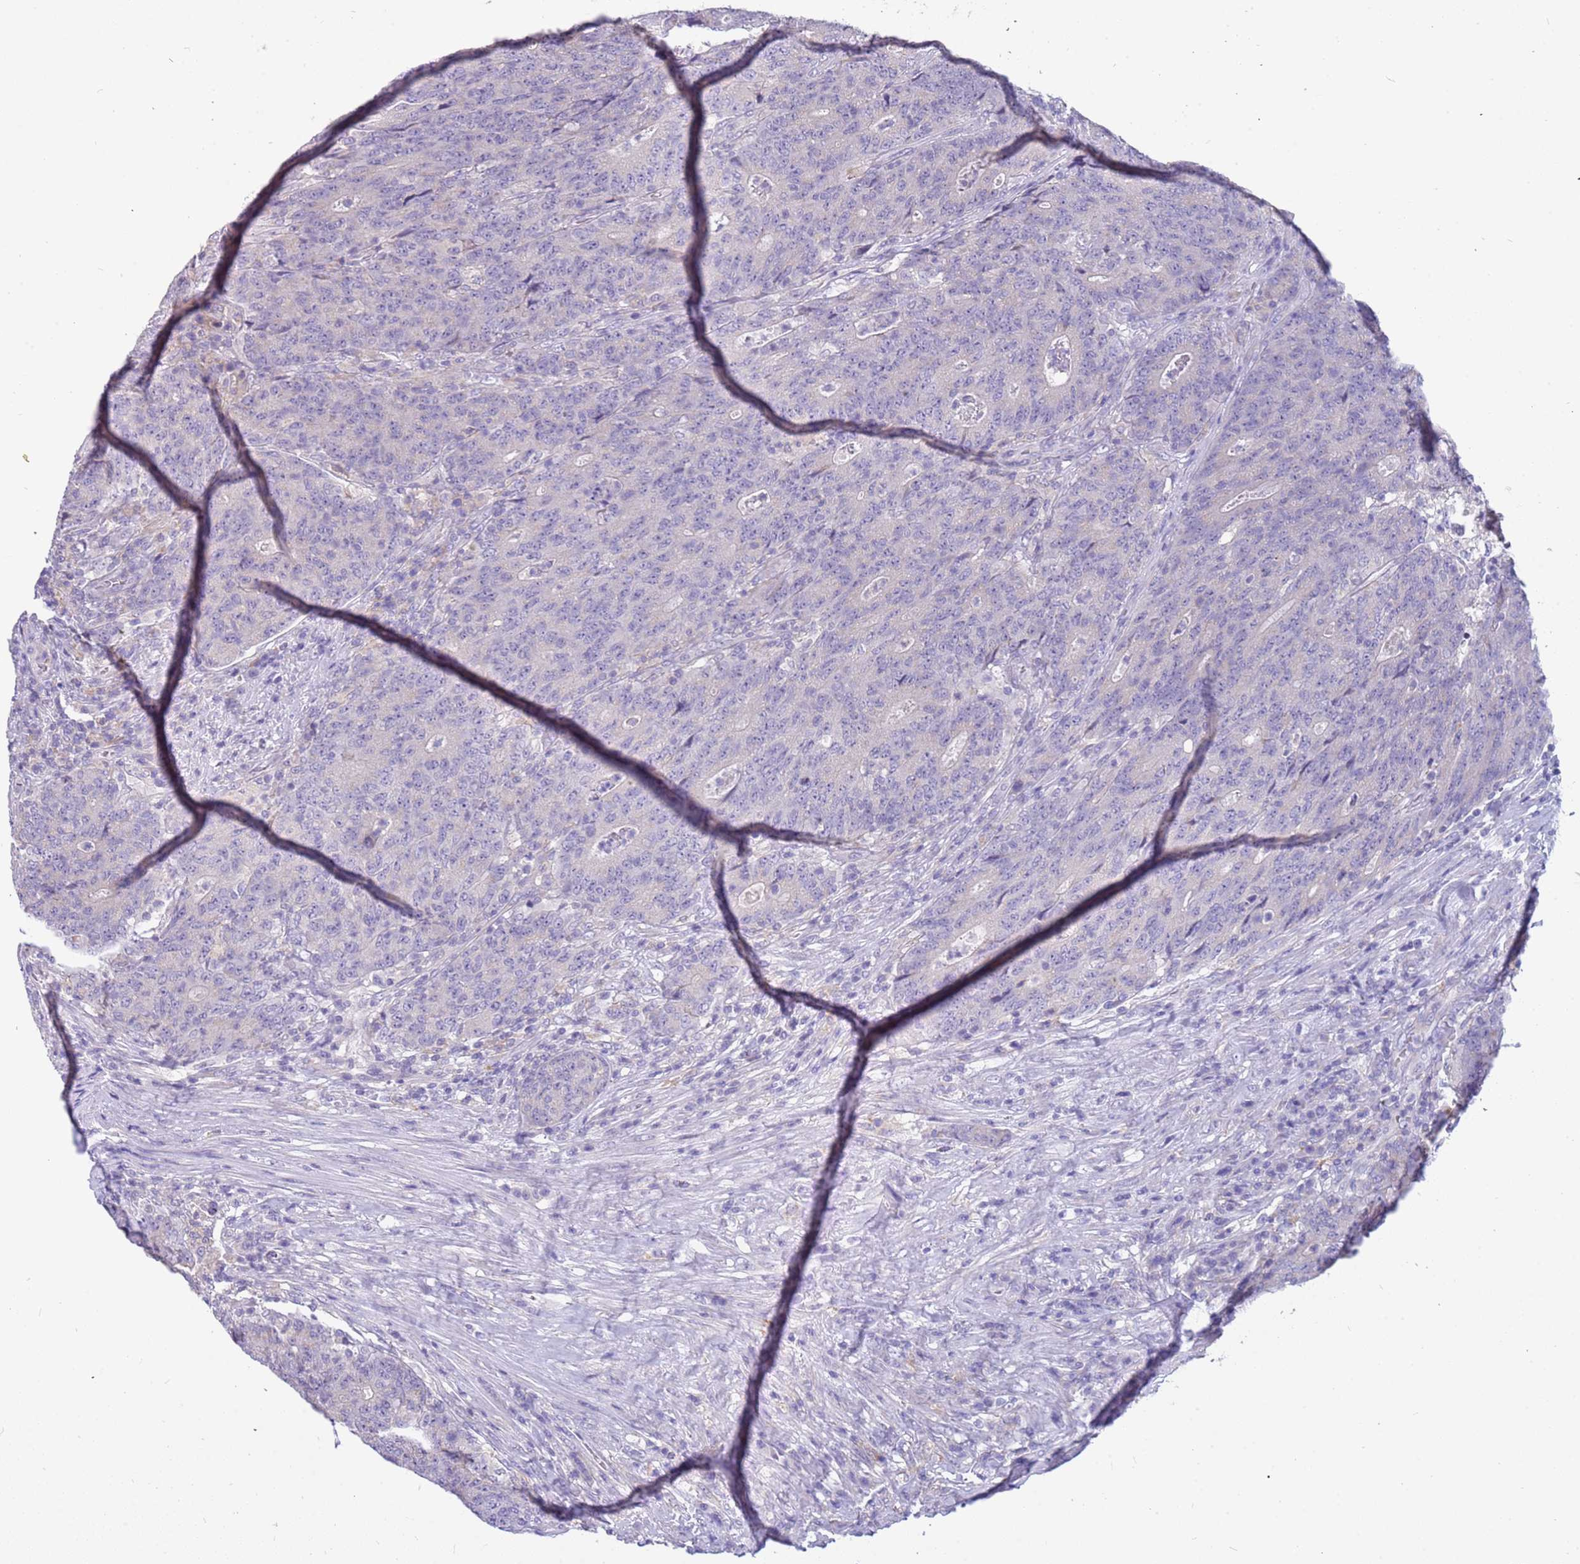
{"staining": {"intensity": "negative", "quantity": "none", "location": "none"}, "tissue": "colorectal cancer", "cell_type": "Tumor cells", "image_type": "cancer", "snomed": [{"axis": "morphology", "description": "Adenocarcinoma, NOS"}, {"axis": "topography", "description": "Colon"}], "caption": "Immunohistochemistry micrograph of colorectal cancer (adenocarcinoma) stained for a protein (brown), which exhibits no expression in tumor cells.", "gene": "RHCG", "patient": {"sex": "female", "age": 75}}